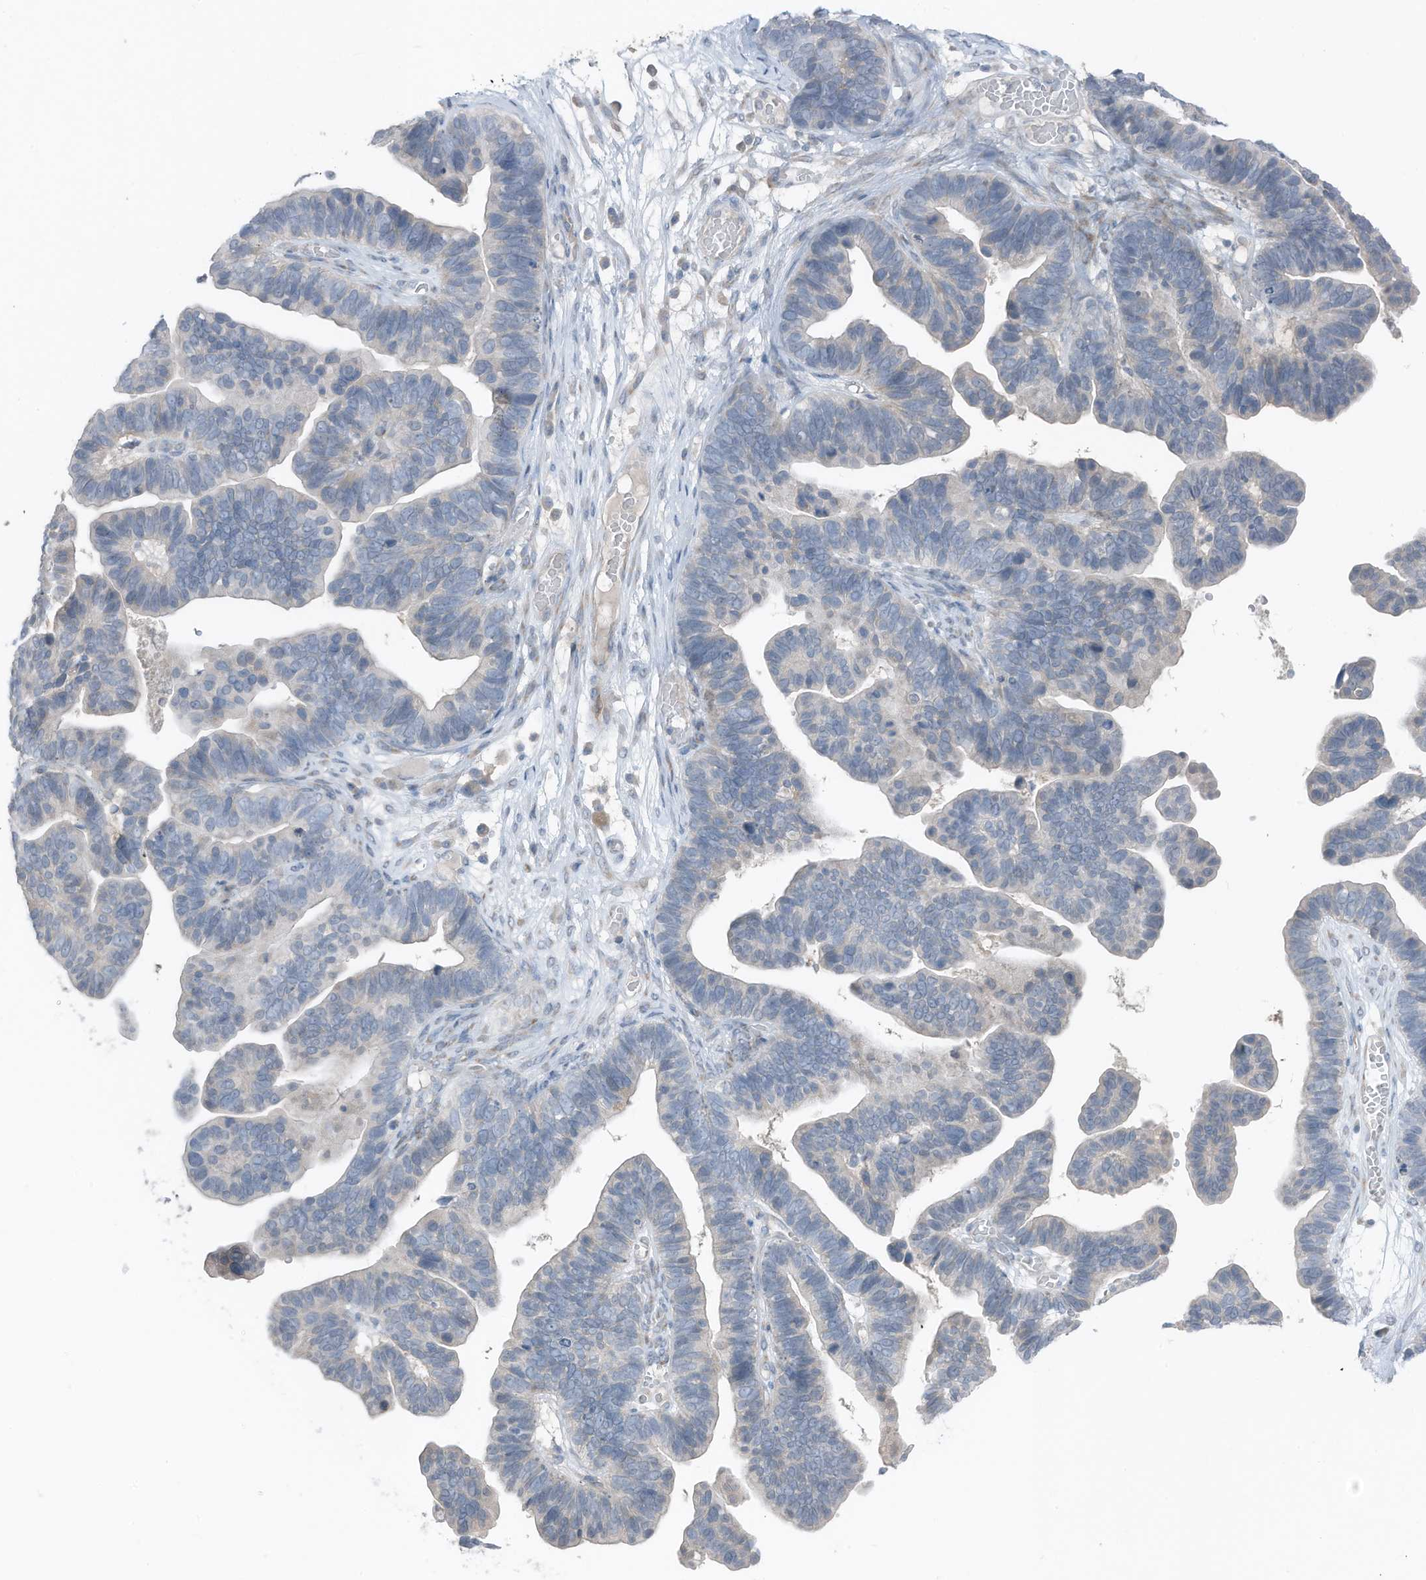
{"staining": {"intensity": "negative", "quantity": "none", "location": "none"}, "tissue": "ovarian cancer", "cell_type": "Tumor cells", "image_type": "cancer", "snomed": [{"axis": "morphology", "description": "Cystadenocarcinoma, serous, NOS"}, {"axis": "topography", "description": "Ovary"}], "caption": "Image shows no protein staining in tumor cells of ovarian cancer tissue.", "gene": "ARHGEF33", "patient": {"sex": "female", "age": 56}}